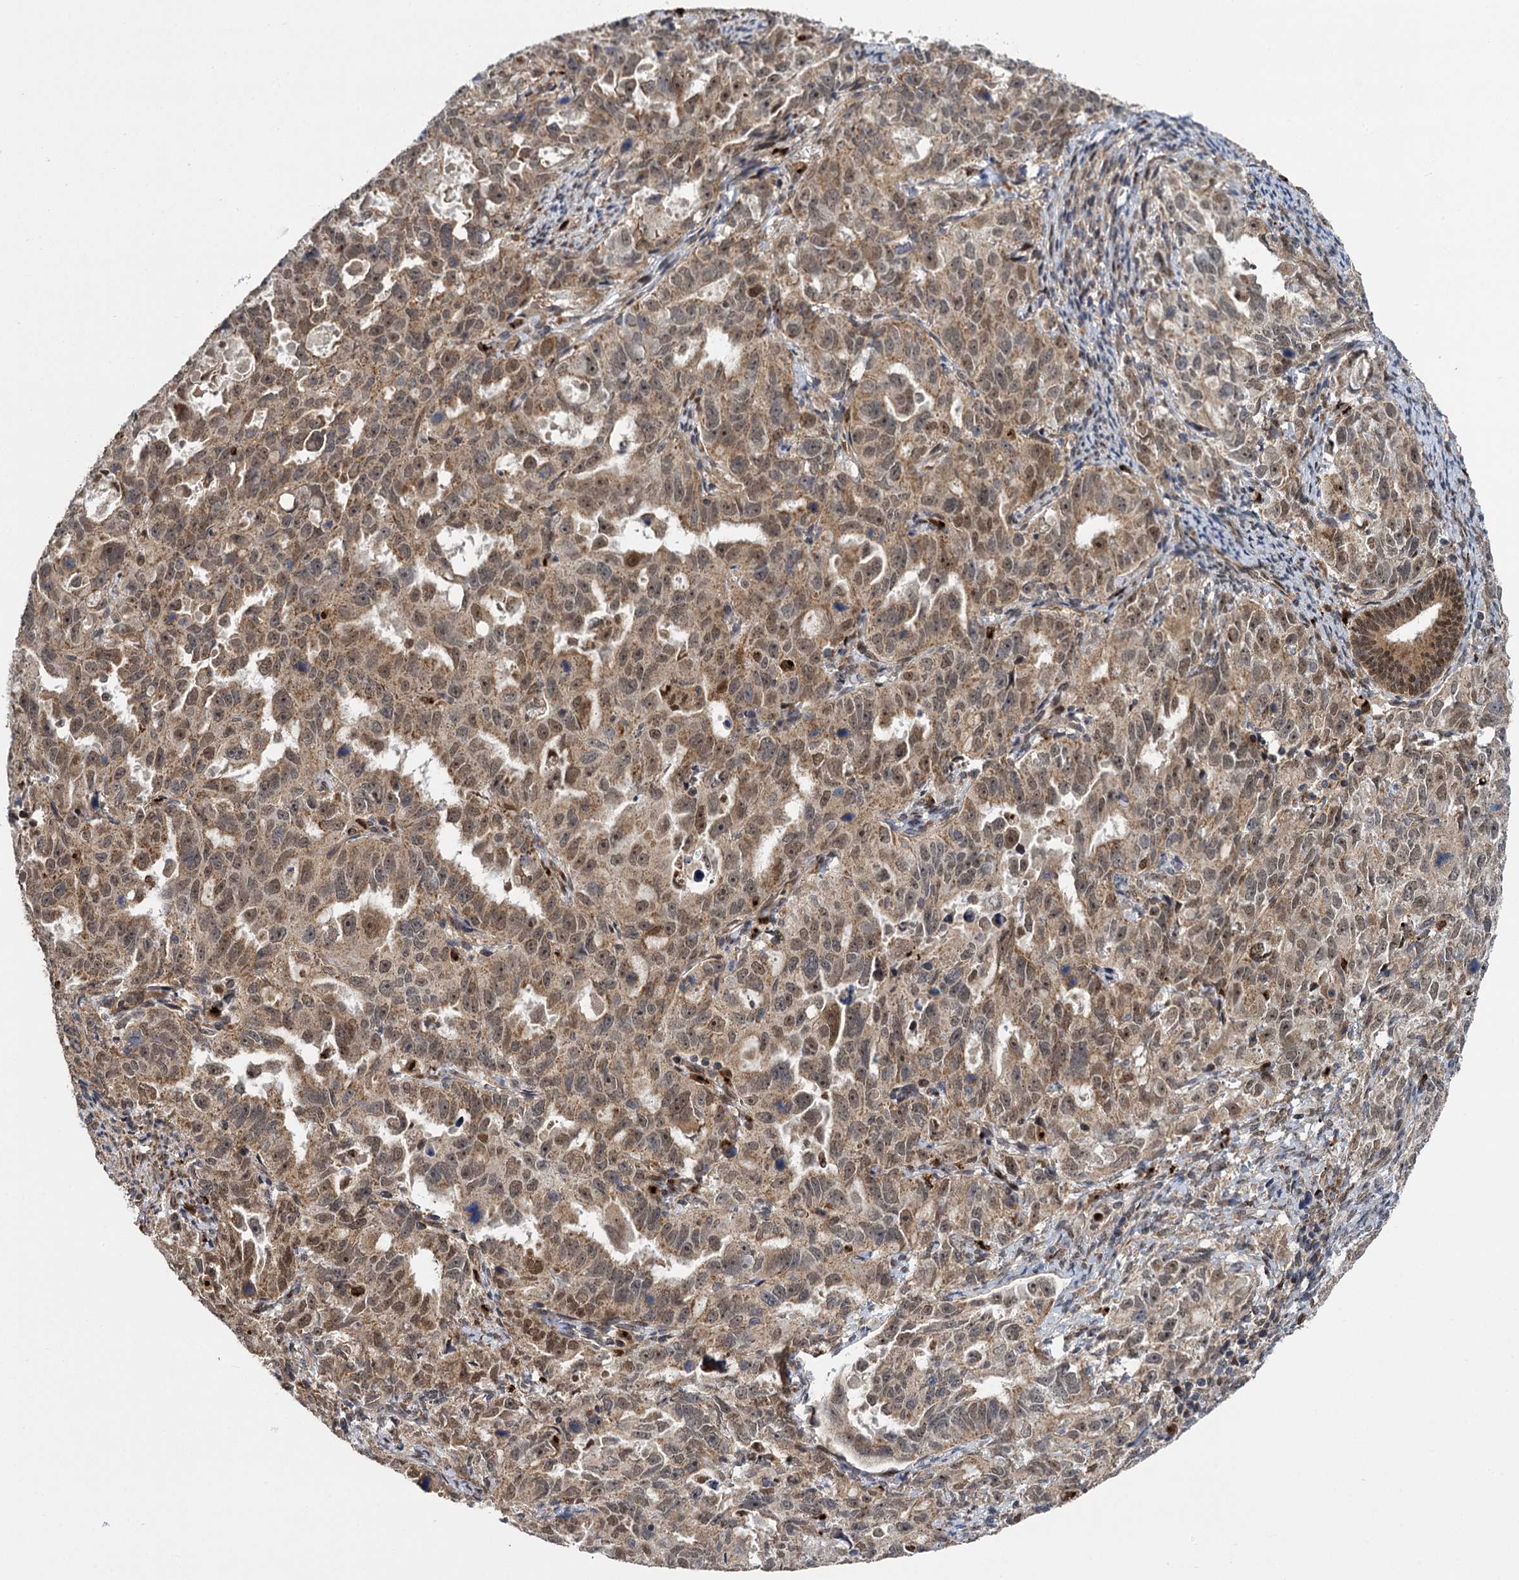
{"staining": {"intensity": "weak", "quantity": ">75%", "location": "cytoplasmic/membranous,nuclear"}, "tissue": "endometrial cancer", "cell_type": "Tumor cells", "image_type": "cancer", "snomed": [{"axis": "morphology", "description": "Adenocarcinoma, NOS"}, {"axis": "topography", "description": "Endometrium"}], "caption": "About >75% of tumor cells in adenocarcinoma (endometrial) show weak cytoplasmic/membranous and nuclear protein positivity as visualized by brown immunohistochemical staining.", "gene": "GAL3ST4", "patient": {"sex": "female", "age": 65}}